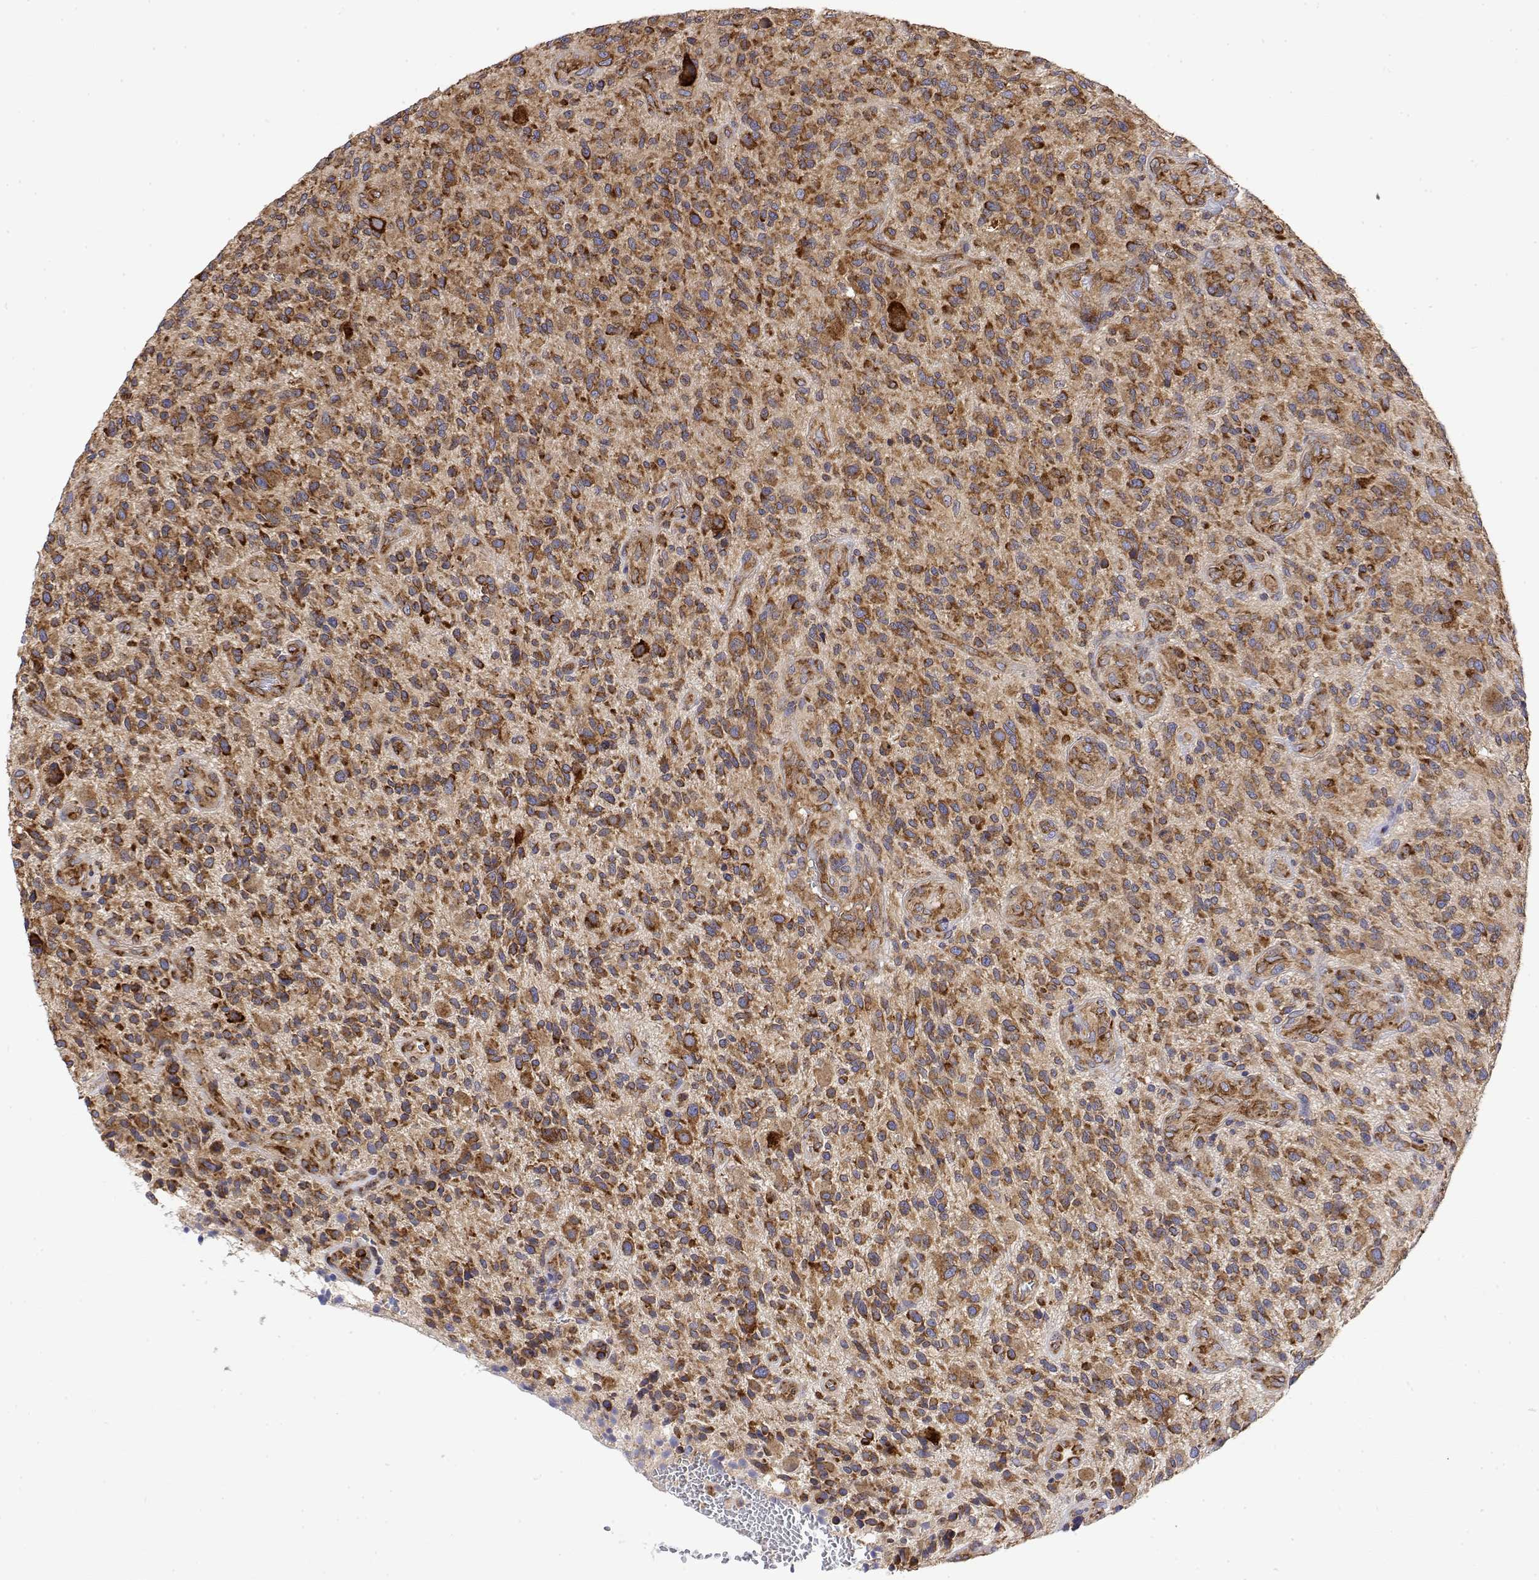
{"staining": {"intensity": "strong", "quantity": ">75%", "location": "cytoplasmic/membranous"}, "tissue": "glioma", "cell_type": "Tumor cells", "image_type": "cancer", "snomed": [{"axis": "morphology", "description": "Glioma, malignant, High grade"}, {"axis": "topography", "description": "Brain"}], "caption": "A micrograph of human glioma stained for a protein shows strong cytoplasmic/membranous brown staining in tumor cells. The staining is performed using DAB brown chromogen to label protein expression. The nuclei are counter-stained blue using hematoxylin.", "gene": "EEF1G", "patient": {"sex": "male", "age": 47}}